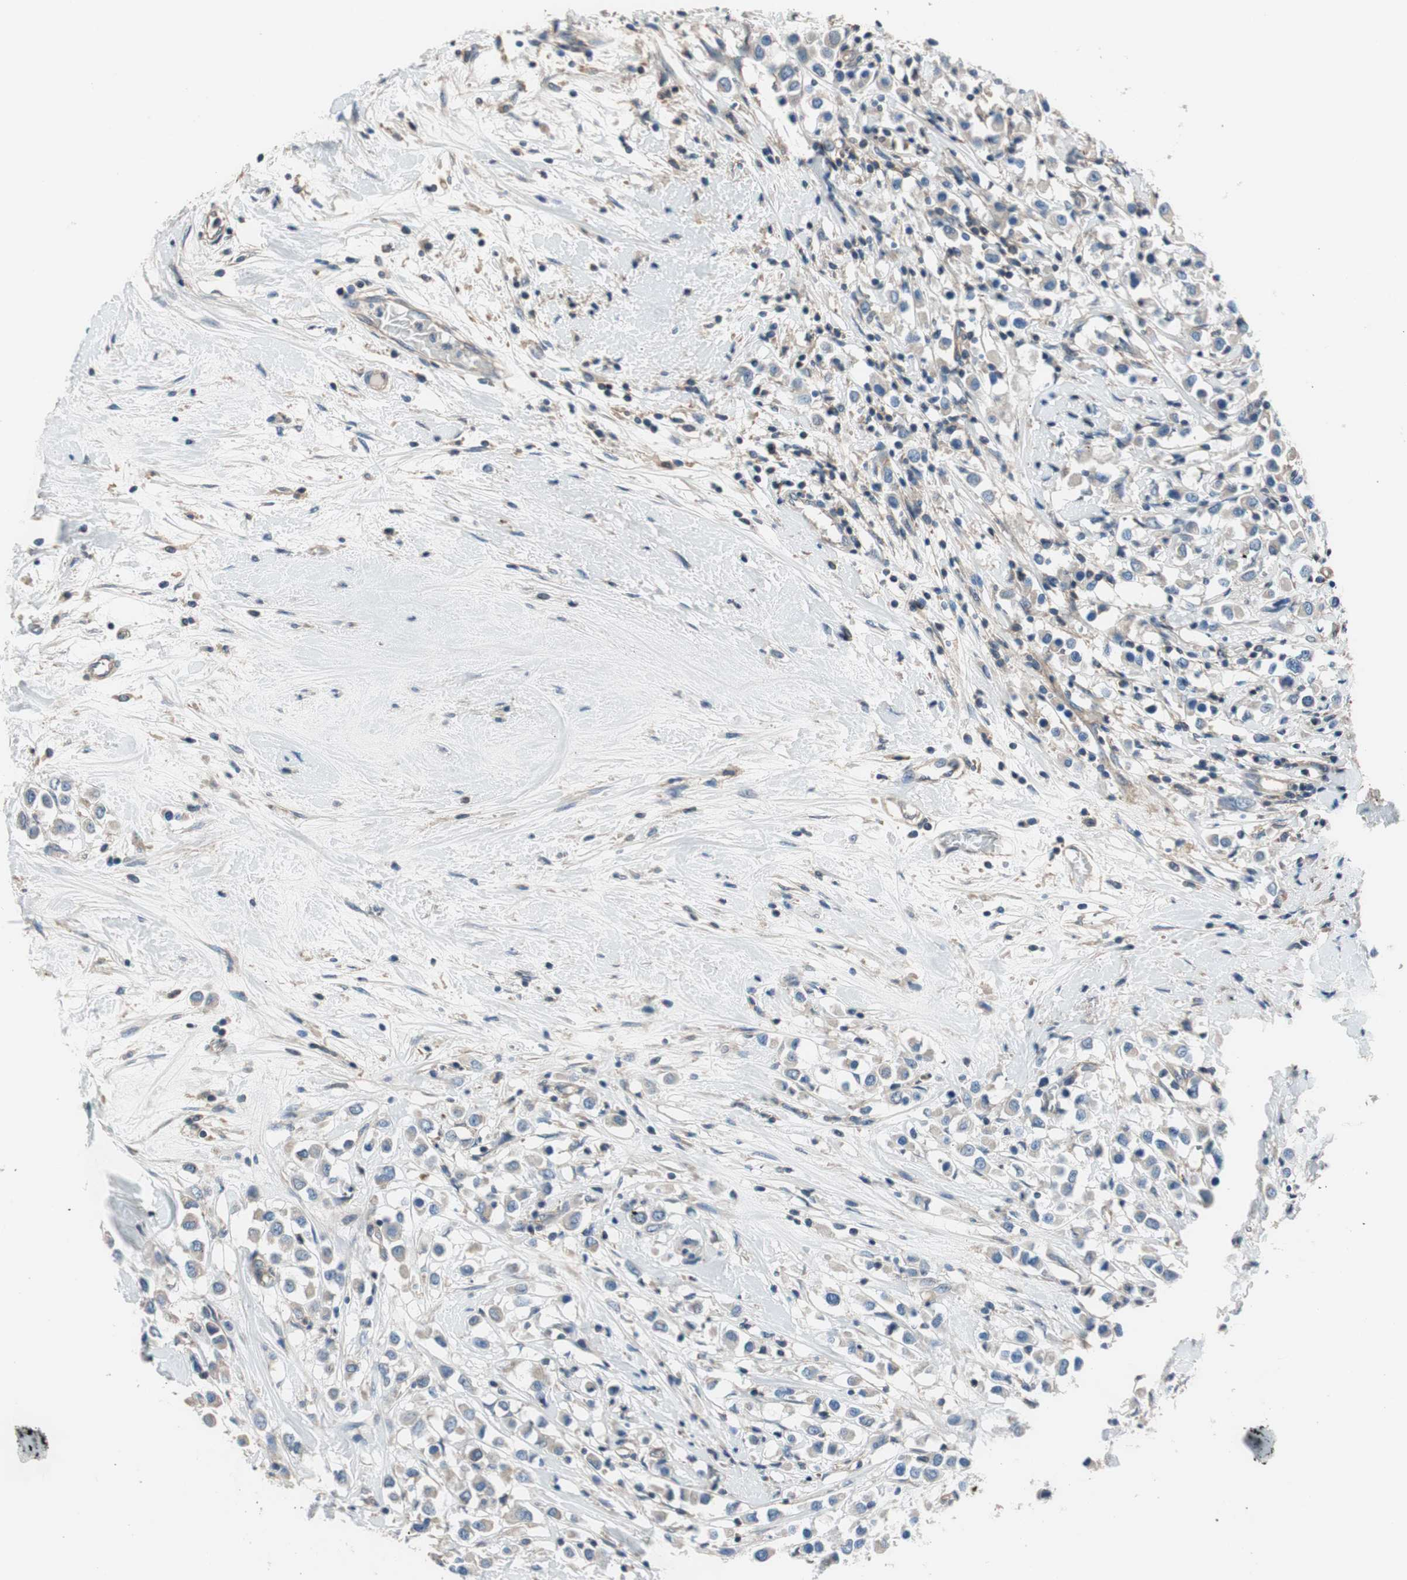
{"staining": {"intensity": "weak", "quantity": ">75%", "location": "cytoplasmic/membranous"}, "tissue": "breast cancer", "cell_type": "Tumor cells", "image_type": "cancer", "snomed": [{"axis": "morphology", "description": "Duct carcinoma"}, {"axis": "topography", "description": "Breast"}], "caption": "Breast cancer (intraductal carcinoma) tissue demonstrates weak cytoplasmic/membranous staining in approximately >75% of tumor cells, visualized by immunohistochemistry.", "gene": "CALML3", "patient": {"sex": "female", "age": 61}}